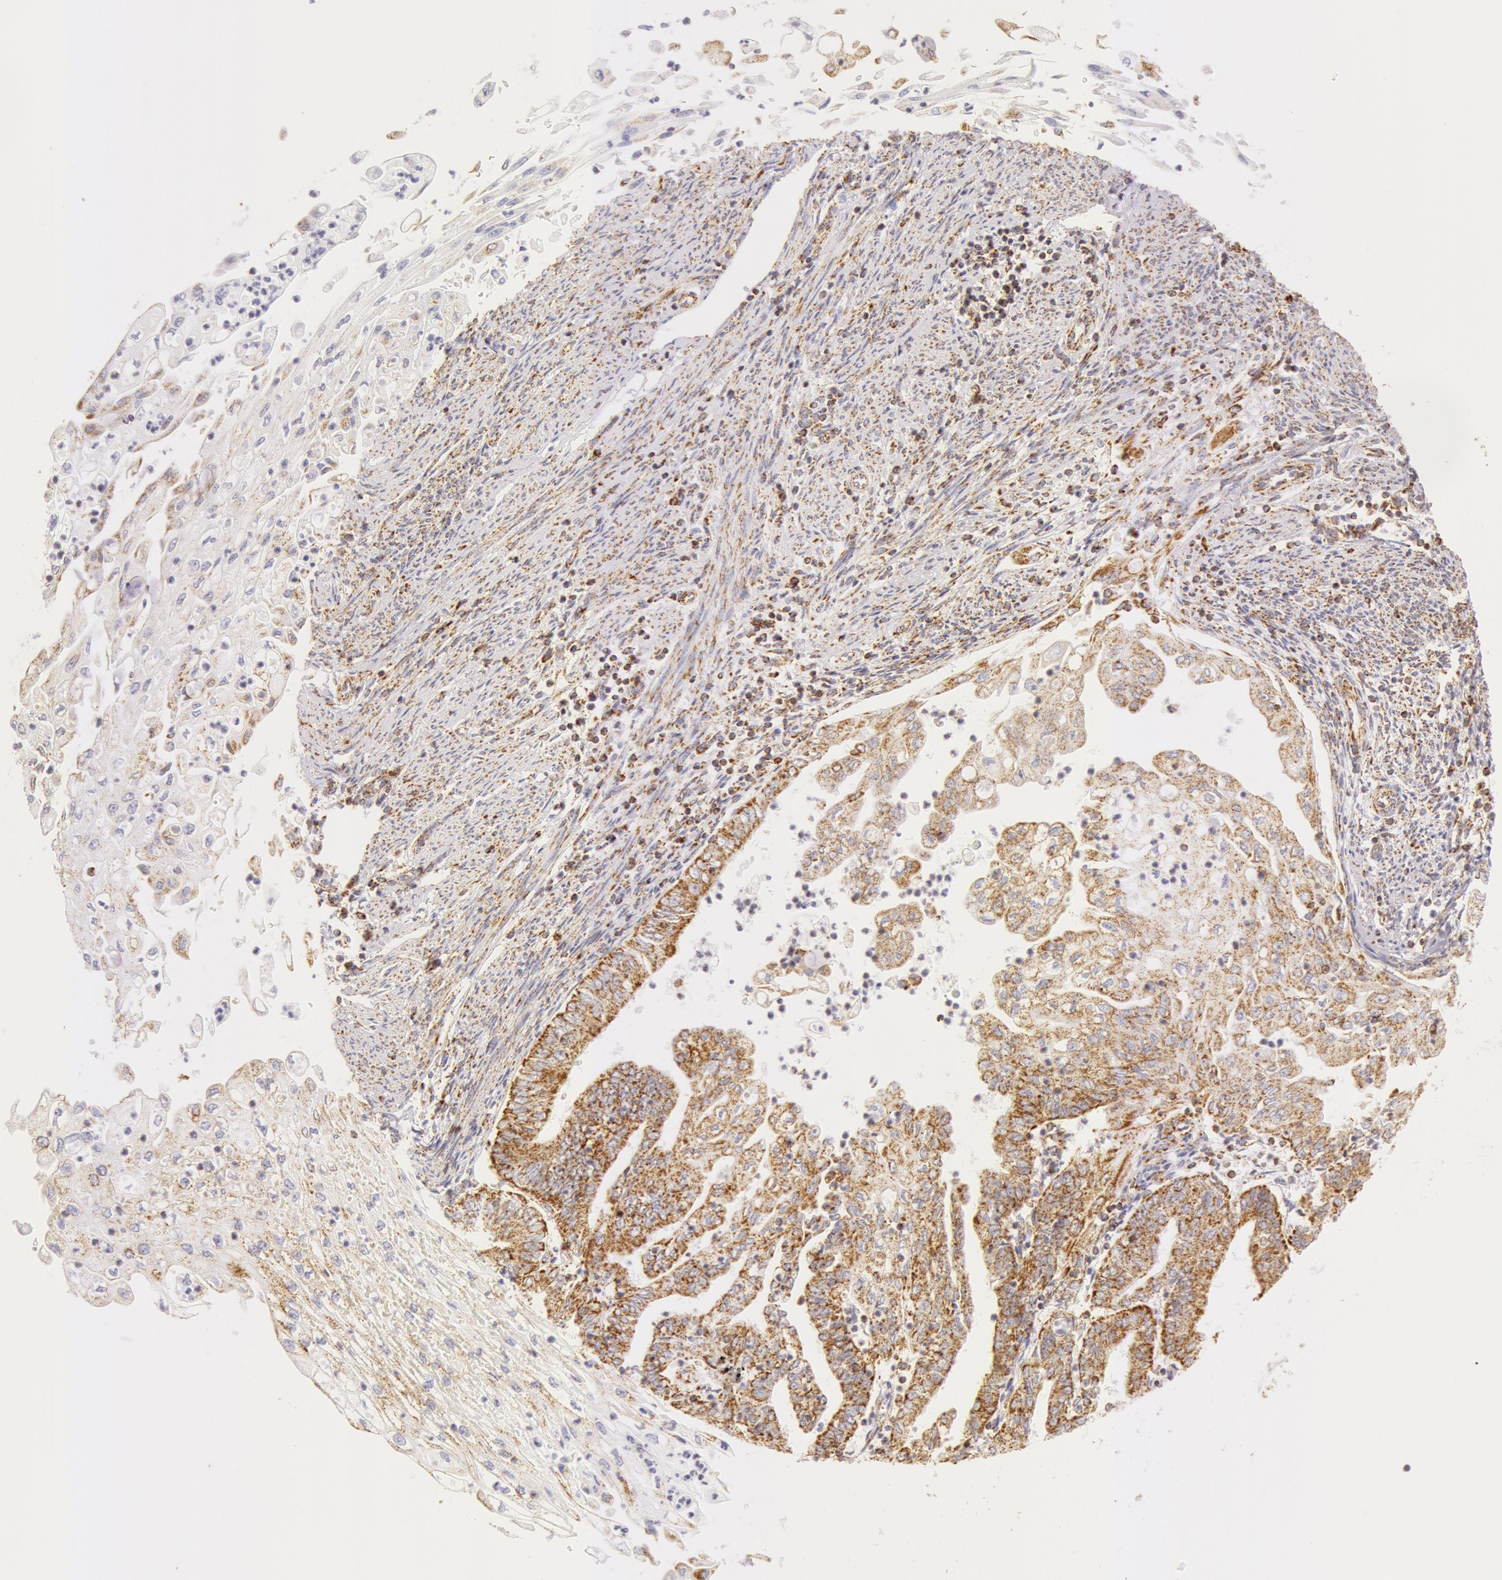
{"staining": {"intensity": "moderate", "quantity": ">75%", "location": "cytoplasmic/membranous"}, "tissue": "endometrial cancer", "cell_type": "Tumor cells", "image_type": "cancer", "snomed": [{"axis": "morphology", "description": "Adenocarcinoma, NOS"}, {"axis": "topography", "description": "Endometrium"}], "caption": "A histopathology image of human endometrial cancer stained for a protein displays moderate cytoplasmic/membranous brown staining in tumor cells. (Stains: DAB (3,3'-diaminobenzidine) in brown, nuclei in blue, Microscopy: brightfield microscopy at high magnification).", "gene": "ATP5F1B", "patient": {"sex": "female", "age": 75}}